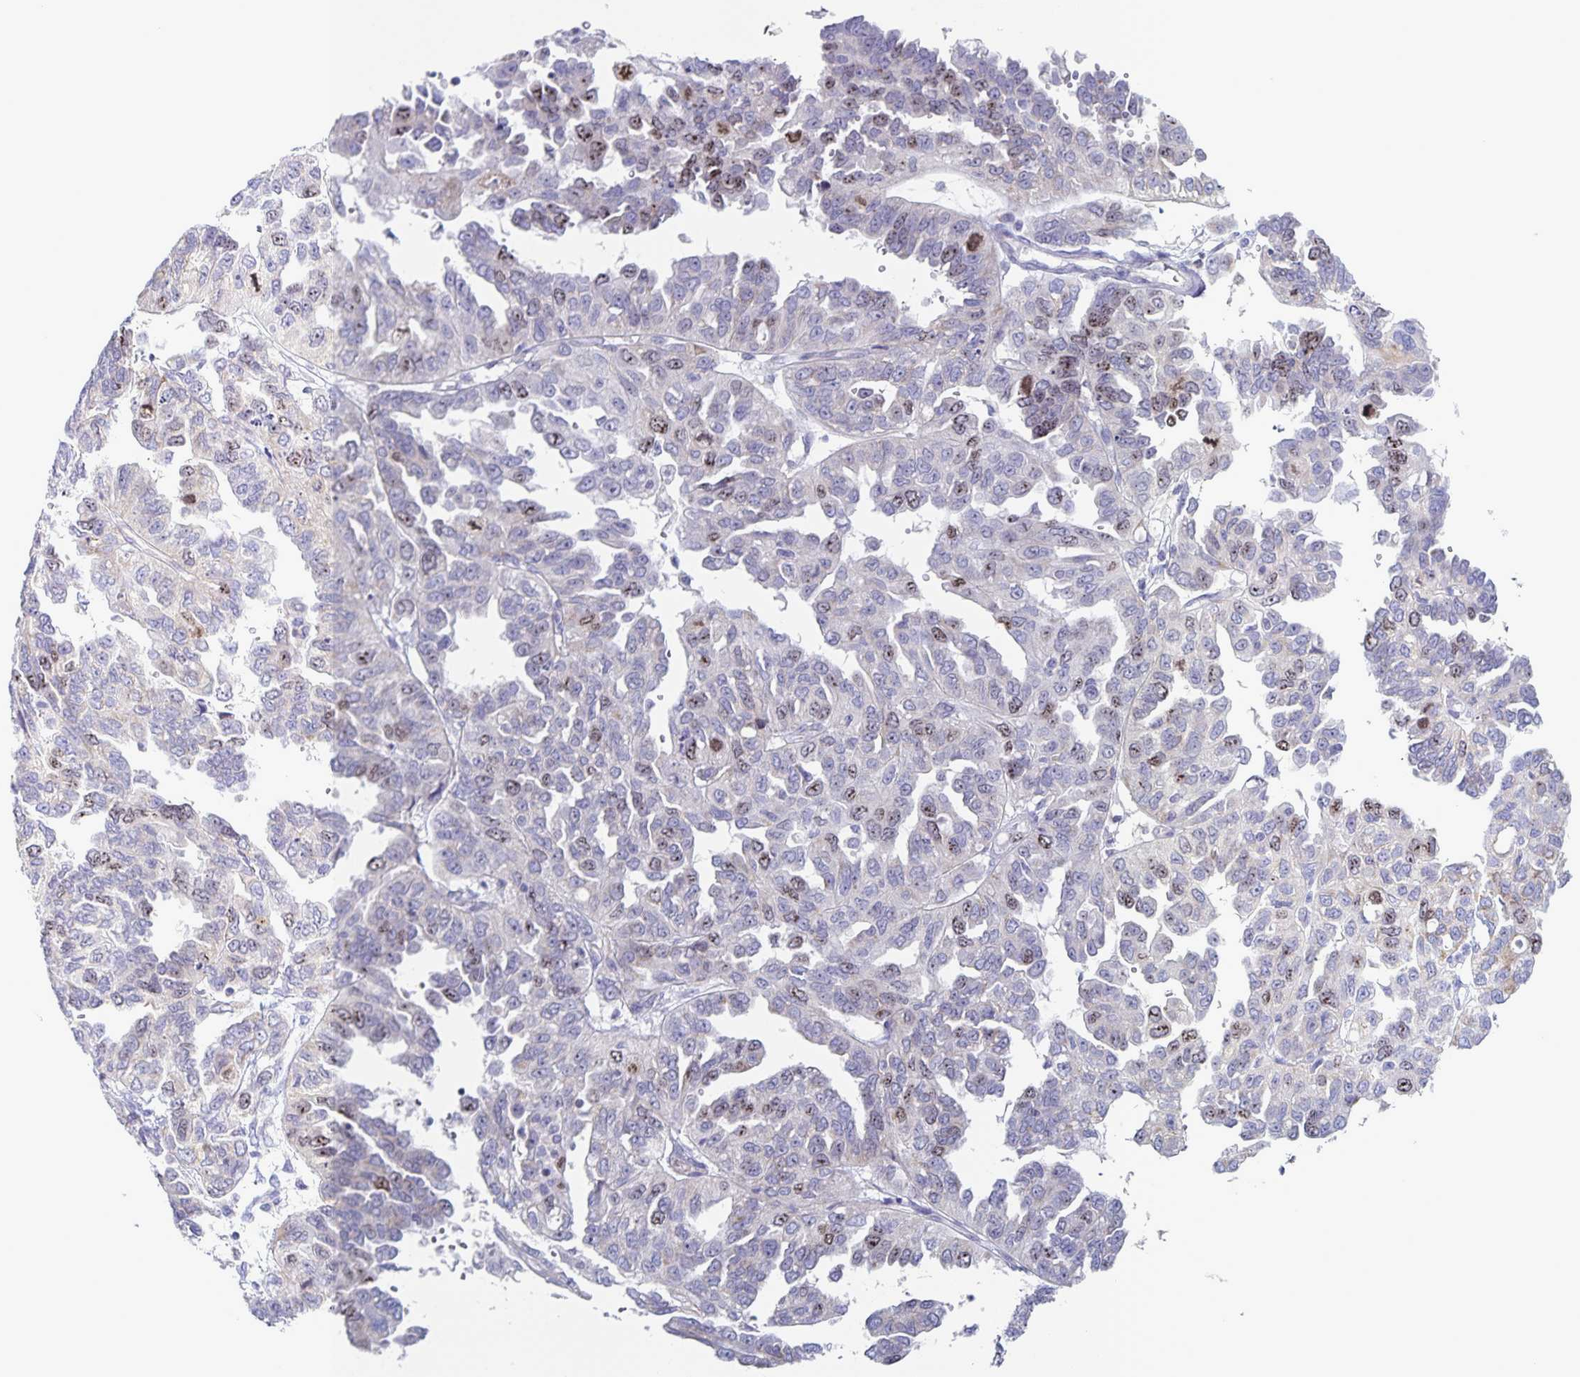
{"staining": {"intensity": "moderate", "quantity": "<25%", "location": "nuclear"}, "tissue": "ovarian cancer", "cell_type": "Tumor cells", "image_type": "cancer", "snomed": [{"axis": "morphology", "description": "Cystadenocarcinoma, serous, NOS"}, {"axis": "topography", "description": "Ovary"}], "caption": "This photomicrograph shows ovarian cancer (serous cystadenocarcinoma) stained with IHC to label a protein in brown. The nuclear of tumor cells show moderate positivity for the protein. Nuclei are counter-stained blue.", "gene": "CENPH", "patient": {"sex": "female", "age": 53}}